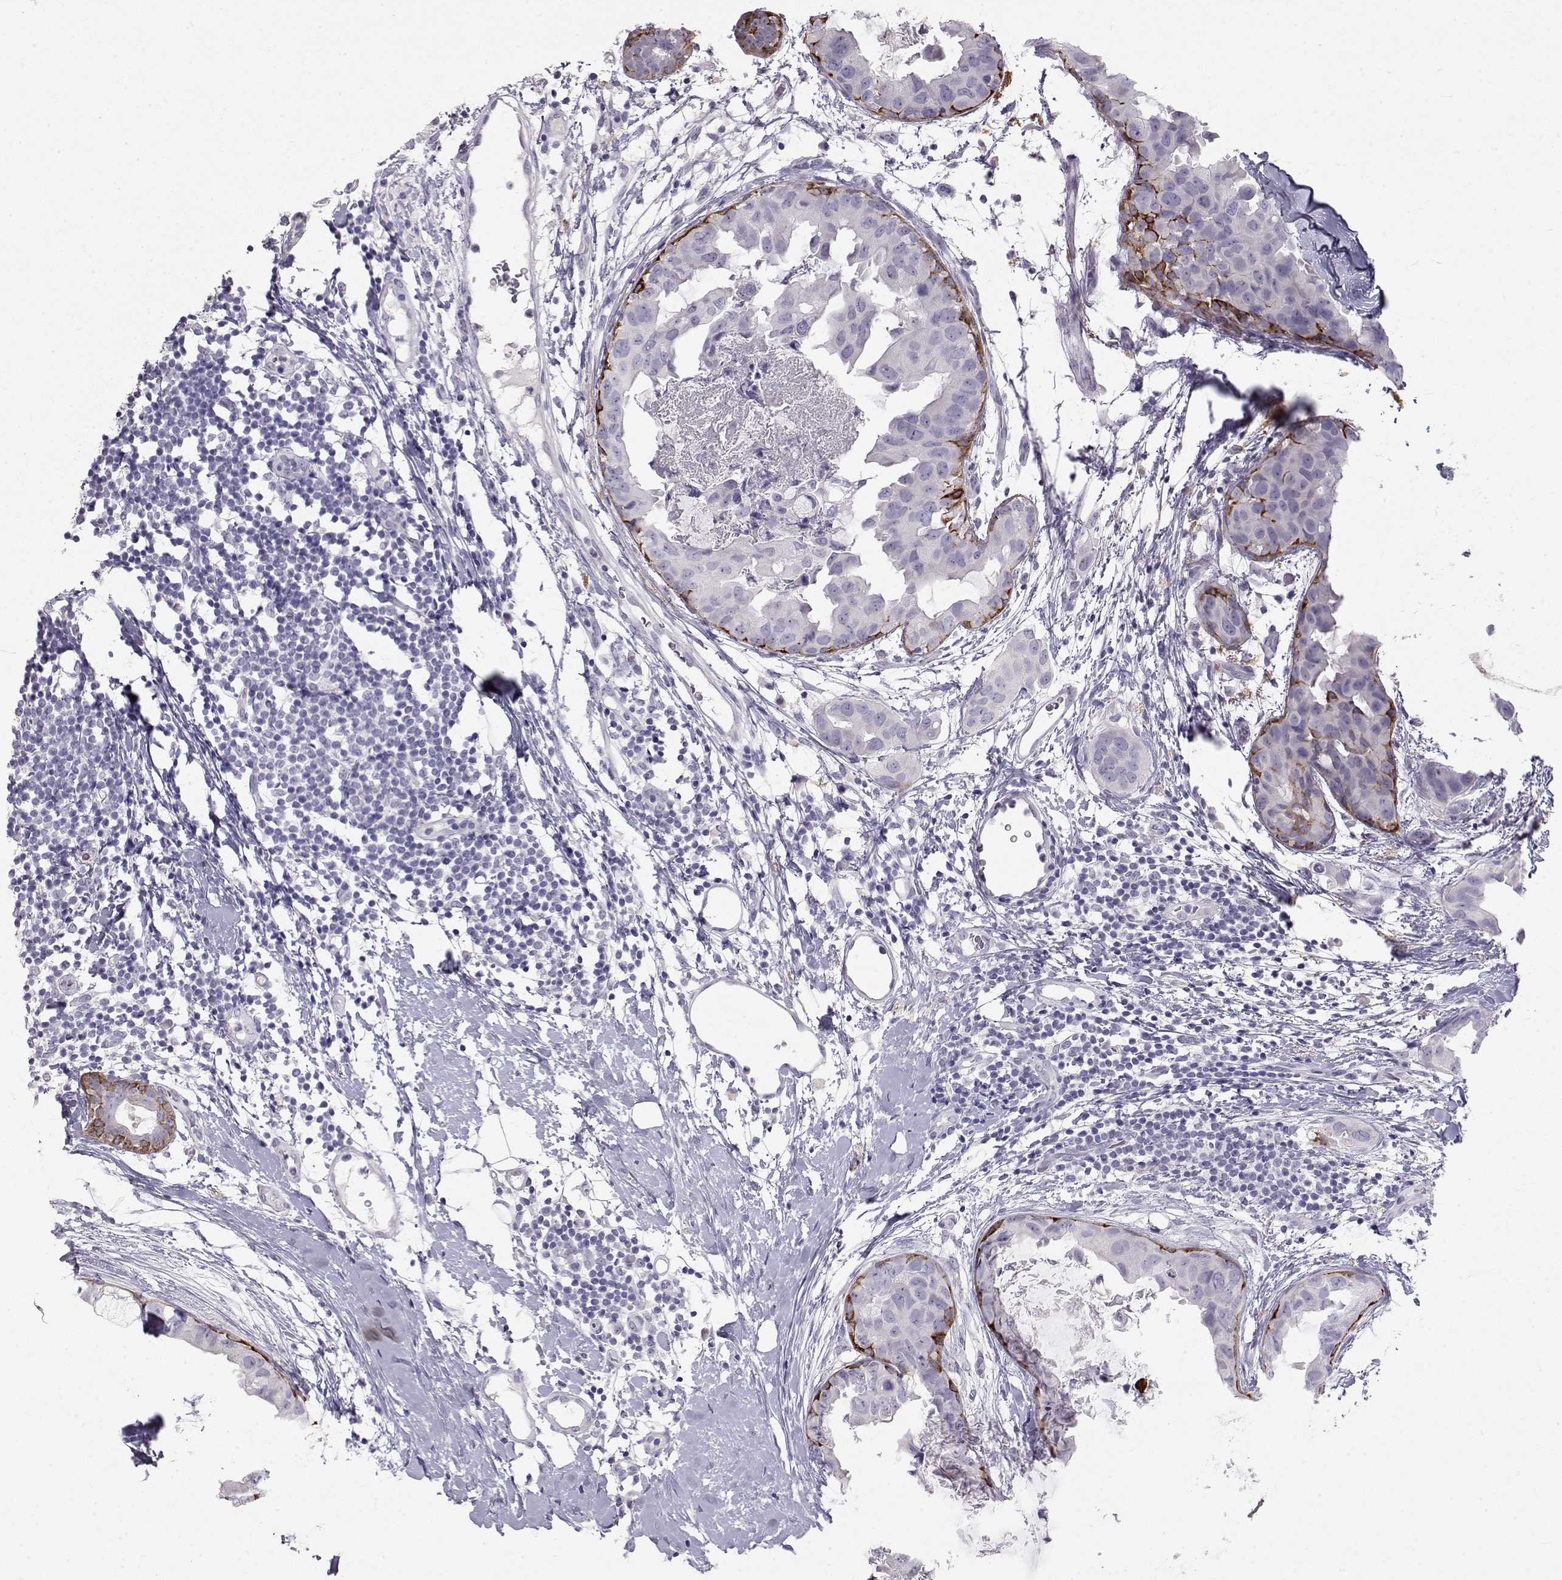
{"staining": {"intensity": "strong", "quantity": "<25%", "location": "cytoplasmic/membranous"}, "tissue": "breast cancer", "cell_type": "Tumor cells", "image_type": "cancer", "snomed": [{"axis": "morphology", "description": "Normal tissue, NOS"}, {"axis": "morphology", "description": "Duct carcinoma"}, {"axis": "topography", "description": "Breast"}], "caption": "IHC (DAB) staining of breast cancer (invasive ductal carcinoma) shows strong cytoplasmic/membranous protein staining in approximately <25% of tumor cells.", "gene": "LAMB3", "patient": {"sex": "female", "age": 40}}